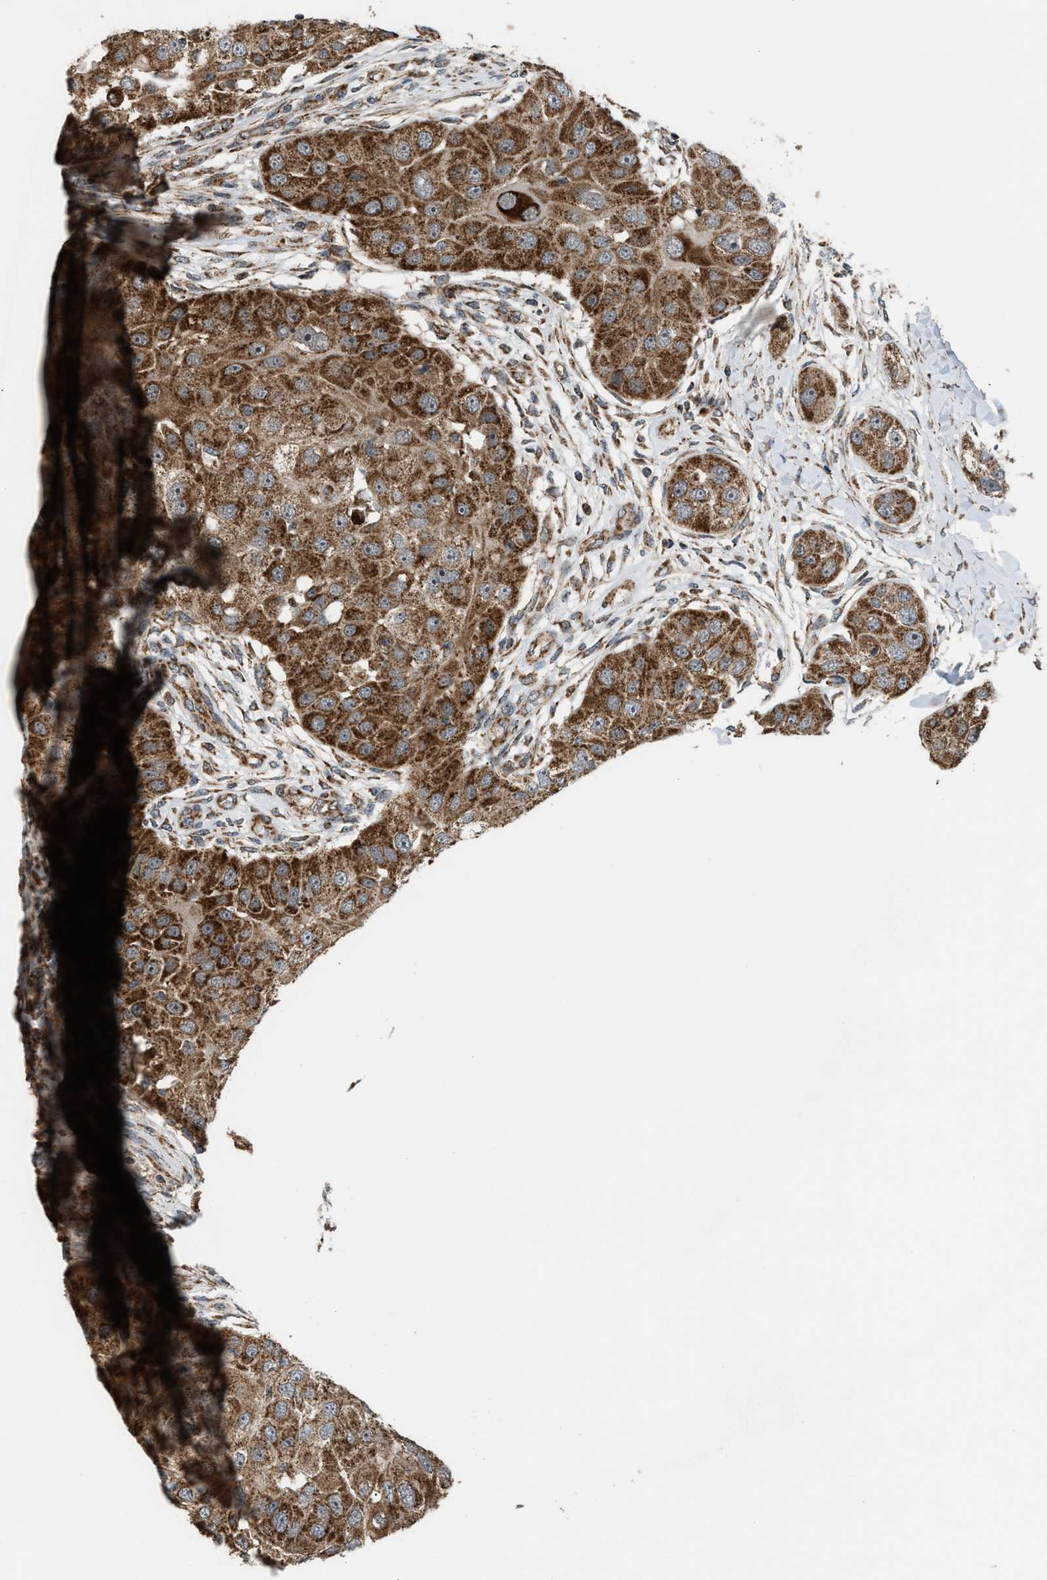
{"staining": {"intensity": "moderate", "quantity": ">75%", "location": "cytoplasmic/membranous"}, "tissue": "head and neck cancer", "cell_type": "Tumor cells", "image_type": "cancer", "snomed": [{"axis": "morphology", "description": "Normal tissue, NOS"}, {"axis": "morphology", "description": "Squamous cell carcinoma, NOS"}, {"axis": "topography", "description": "Skeletal muscle"}, {"axis": "topography", "description": "Head-Neck"}], "caption": "Squamous cell carcinoma (head and neck) was stained to show a protein in brown. There is medium levels of moderate cytoplasmic/membranous staining in about >75% of tumor cells. (Brightfield microscopy of DAB IHC at high magnification).", "gene": "SGSM2", "patient": {"sex": "male", "age": 51}}